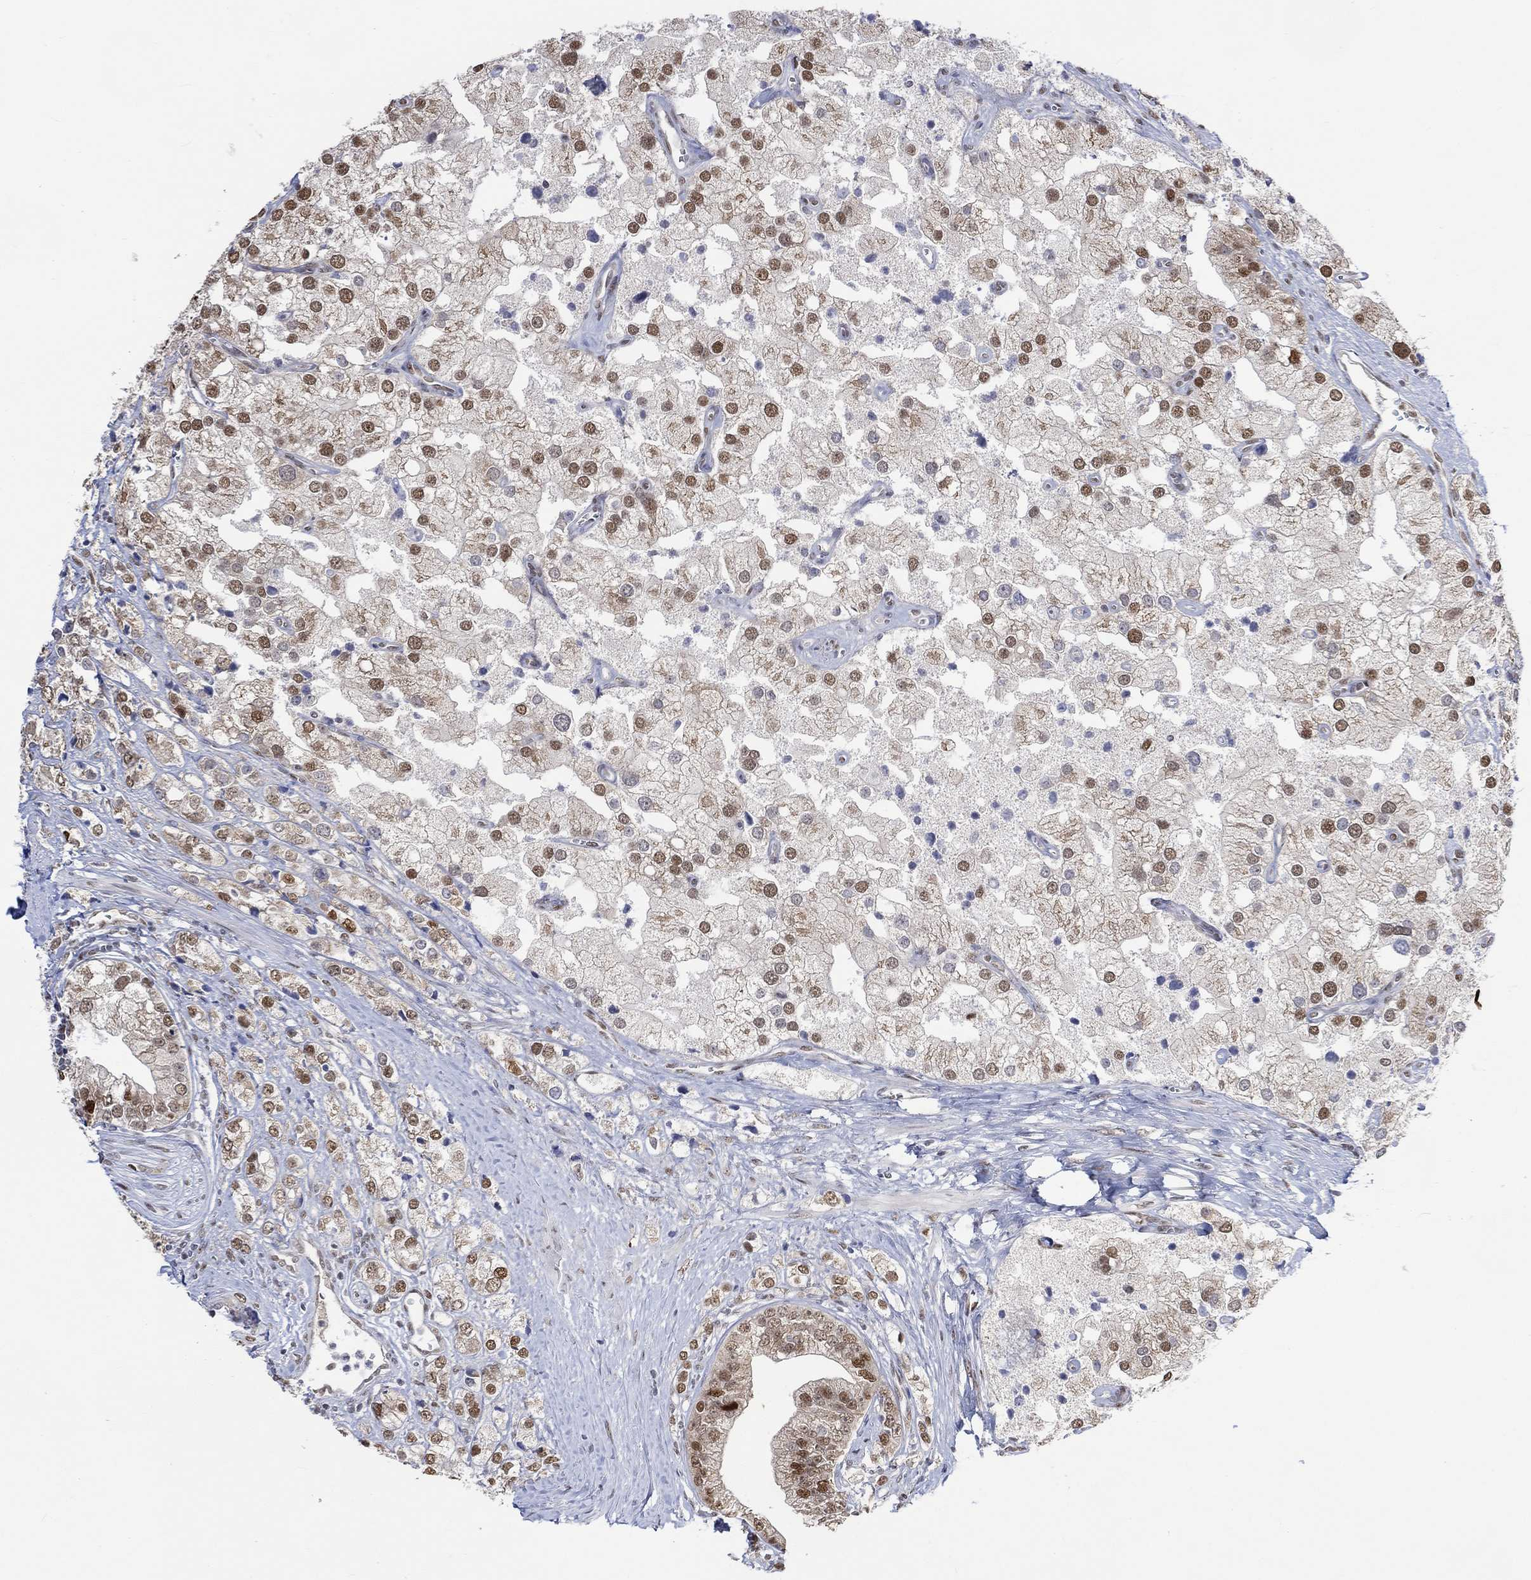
{"staining": {"intensity": "moderate", "quantity": "25%-75%", "location": "nuclear"}, "tissue": "prostate cancer", "cell_type": "Tumor cells", "image_type": "cancer", "snomed": [{"axis": "morphology", "description": "Adenocarcinoma, NOS"}, {"axis": "topography", "description": "Prostate and seminal vesicle, NOS"}, {"axis": "topography", "description": "Prostate"}], "caption": "IHC of human prostate cancer (adenocarcinoma) displays medium levels of moderate nuclear staining in about 25%-75% of tumor cells.", "gene": "RAD54L2", "patient": {"sex": "male", "age": 79}}